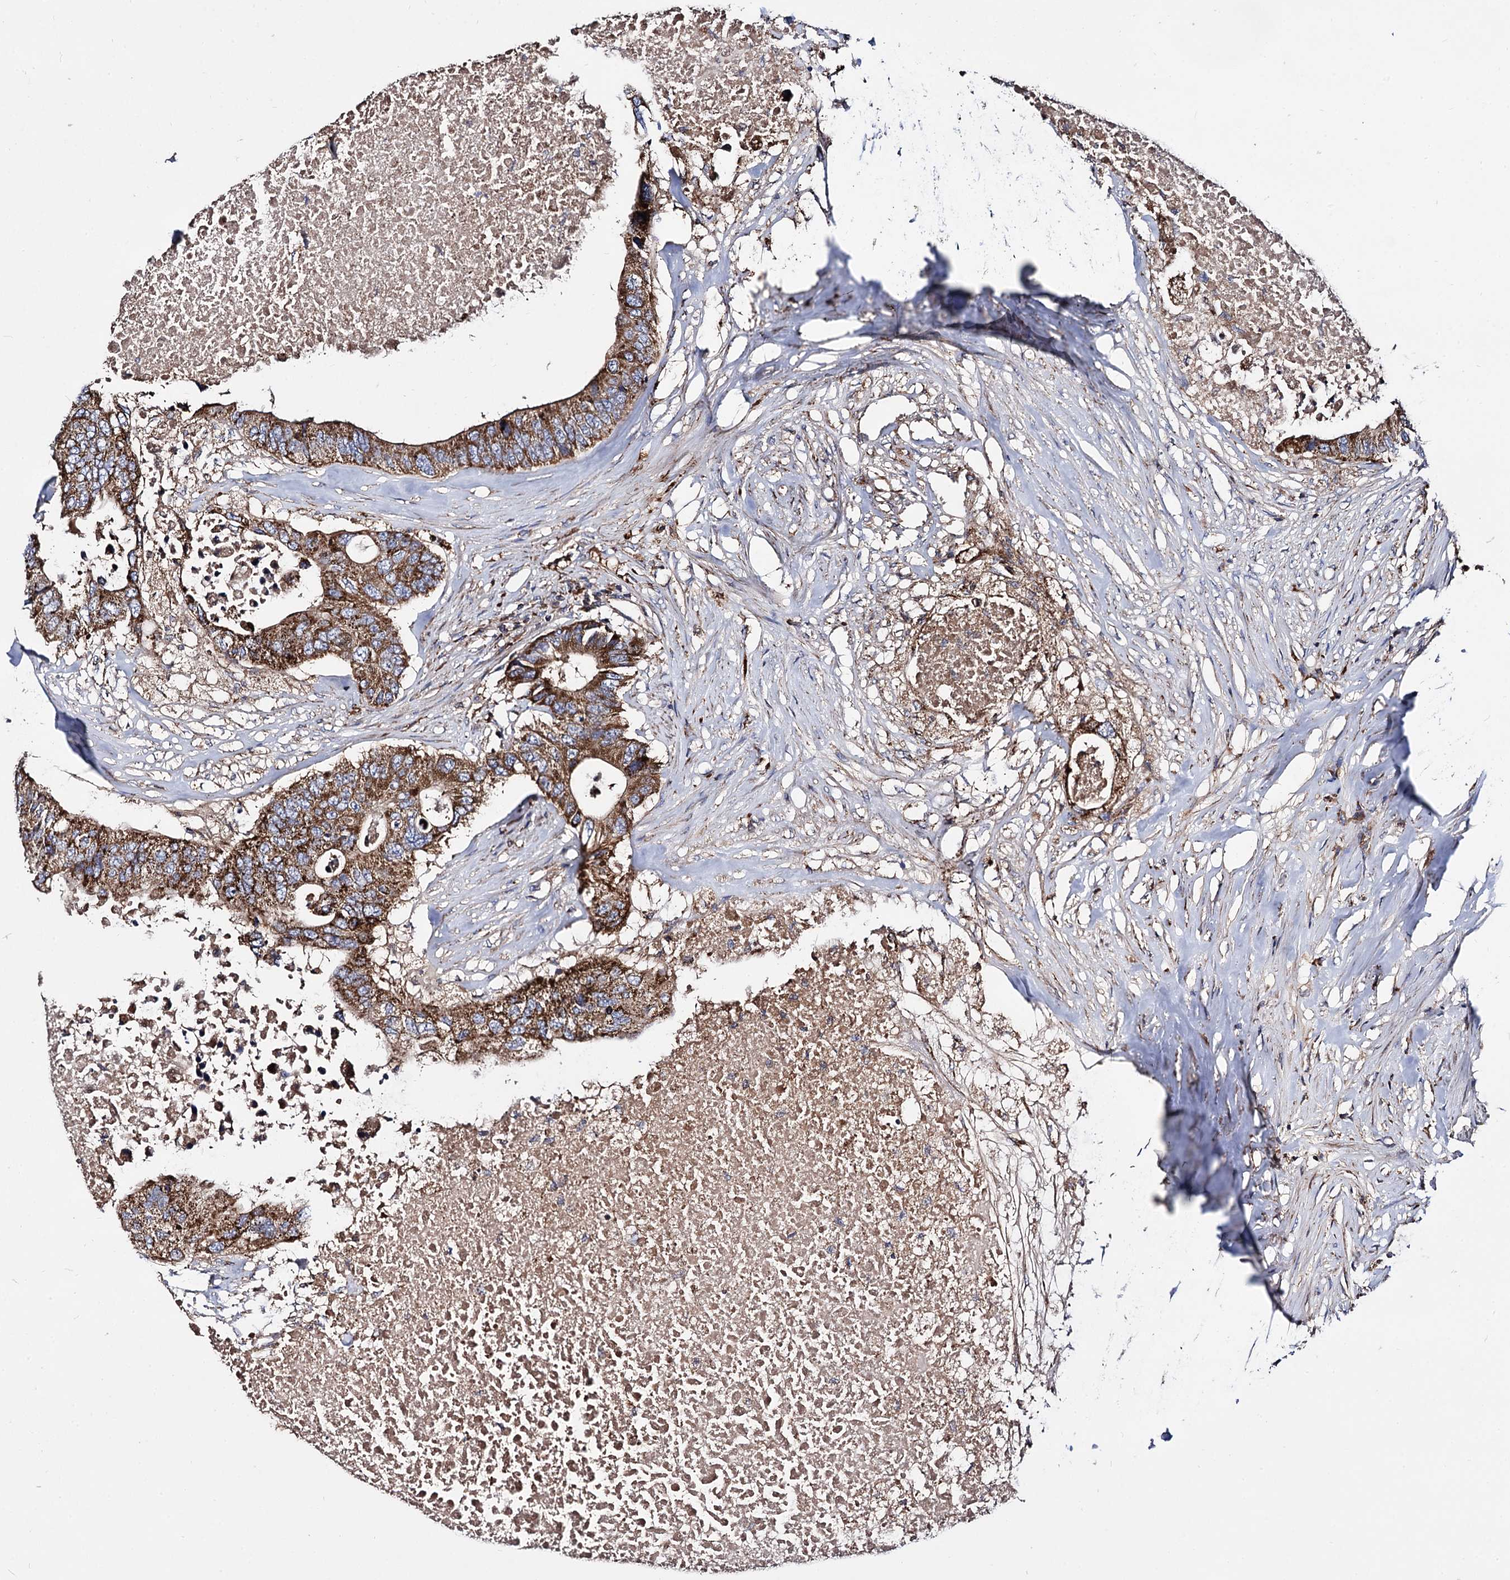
{"staining": {"intensity": "strong", "quantity": ">75%", "location": "cytoplasmic/membranous"}, "tissue": "colorectal cancer", "cell_type": "Tumor cells", "image_type": "cancer", "snomed": [{"axis": "morphology", "description": "Adenocarcinoma, NOS"}, {"axis": "topography", "description": "Colon"}], "caption": "Colorectal cancer (adenocarcinoma) stained for a protein displays strong cytoplasmic/membranous positivity in tumor cells. The protein of interest is shown in brown color, while the nuclei are stained blue.", "gene": "IQCH", "patient": {"sex": "male", "age": 71}}